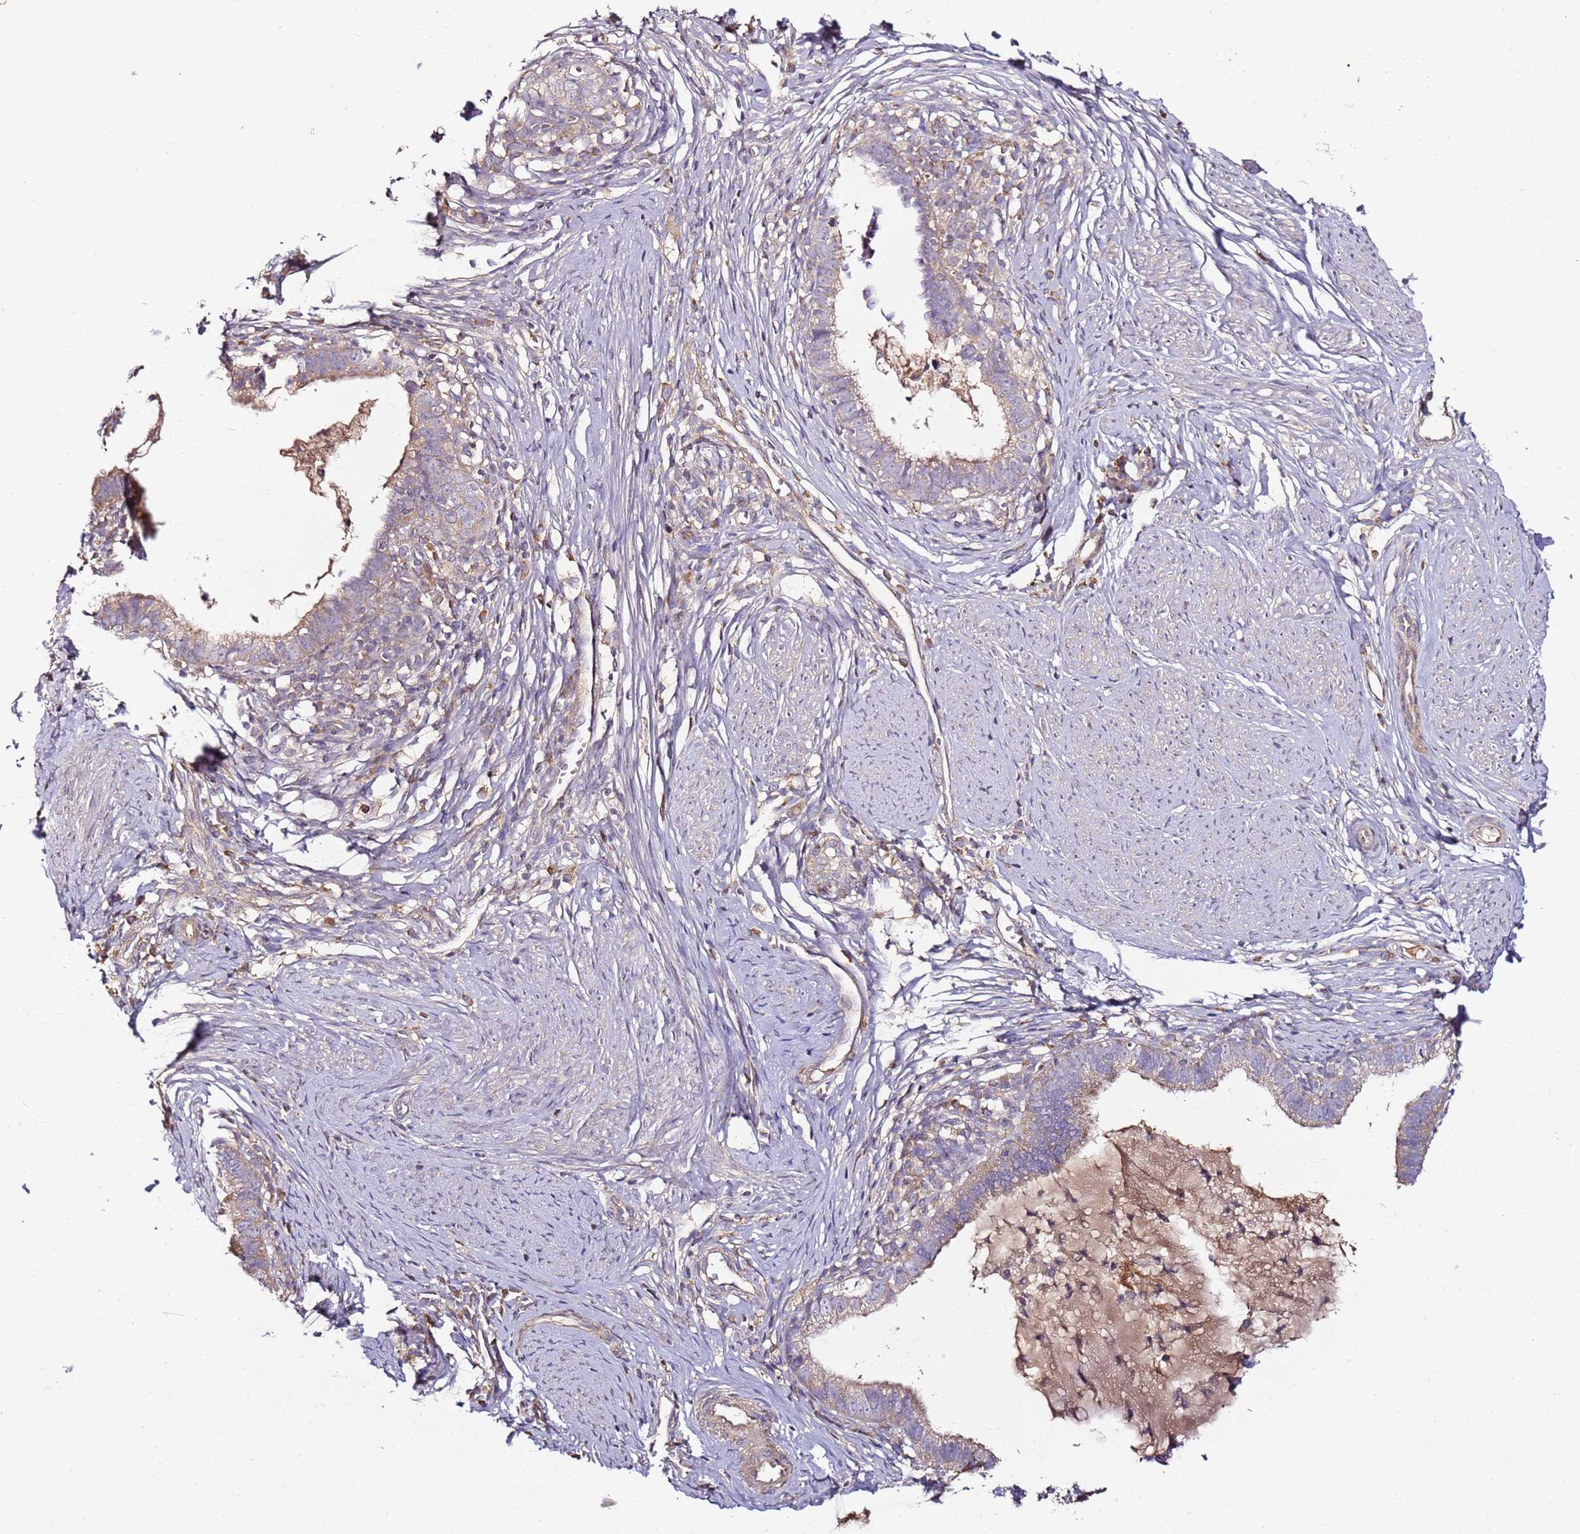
{"staining": {"intensity": "weak", "quantity": "<25%", "location": "cytoplasmic/membranous"}, "tissue": "cervical cancer", "cell_type": "Tumor cells", "image_type": "cancer", "snomed": [{"axis": "morphology", "description": "Adenocarcinoma, NOS"}, {"axis": "topography", "description": "Cervix"}], "caption": "Adenocarcinoma (cervical) was stained to show a protein in brown. There is no significant positivity in tumor cells.", "gene": "KRTAP21-3", "patient": {"sex": "female", "age": 36}}